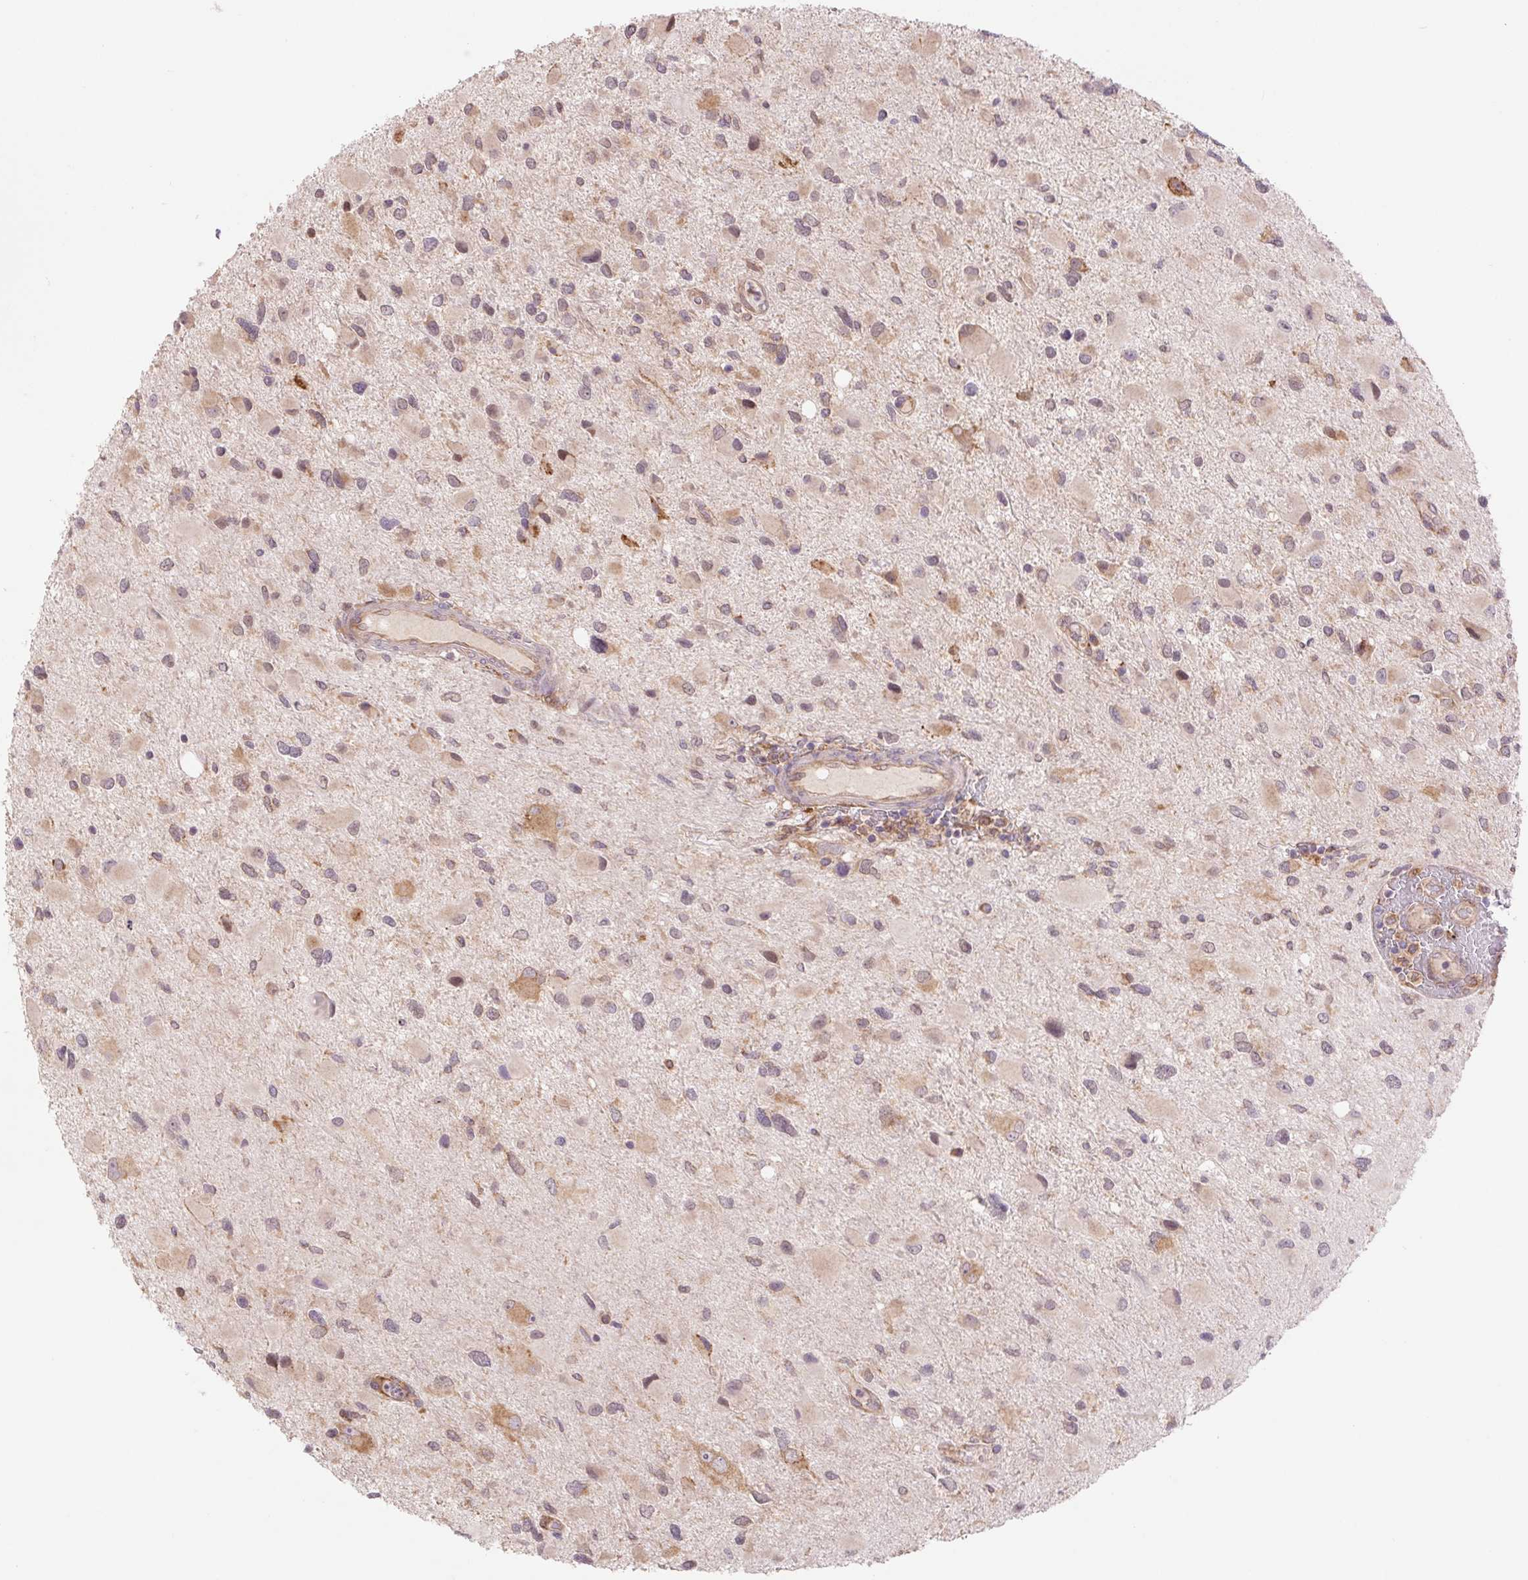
{"staining": {"intensity": "weak", "quantity": "25%-75%", "location": "cytoplasmic/membranous,nuclear"}, "tissue": "glioma", "cell_type": "Tumor cells", "image_type": "cancer", "snomed": [{"axis": "morphology", "description": "Glioma, malignant, Low grade"}, {"axis": "topography", "description": "Brain"}], "caption": "This histopathology image exhibits malignant low-grade glioma stained with immunohistochemistry (IHC) to label a protein in brown. The cytoplasmic/membranous and nuclear of tumor cells show weak positivity for the protein. Nuclei are counter-stained blue.", "gene": "KLHL20", "patient": {"sex": "female", "age": 32}}